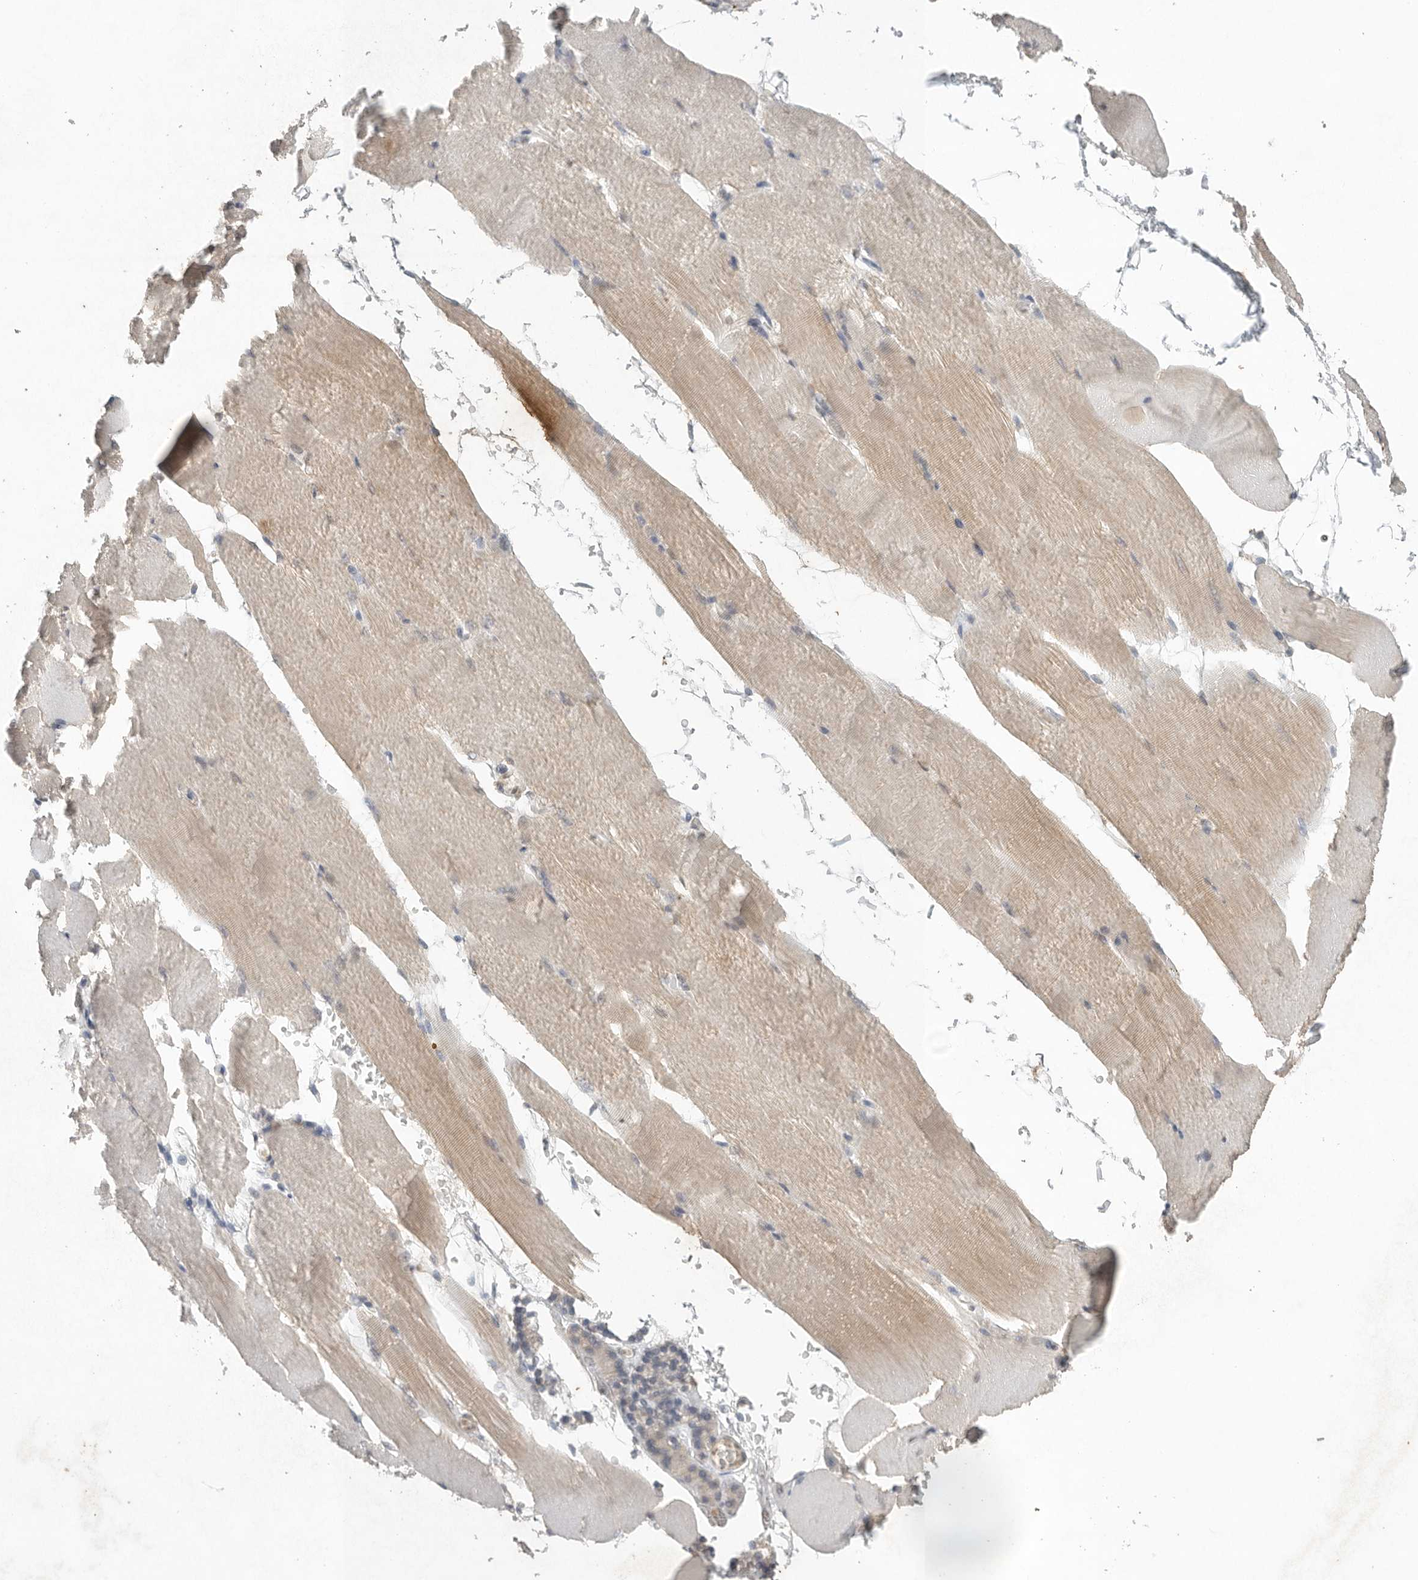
{"staining": {"intensity": "weak", "quantity": "25%-75%", "location": "cytoplasmic/membranous"}, "tissue": "skeletal muscle", "cell_type": "Myocytes", "image_type": "normal", "snomed": [{"axis": "morphology", "description": "Normal tissue, NOS"}, {"axis": "topography", "description": "Skeletal muscle"}, {"axis": "topography", "description": "Parathyroid gland"}], "caption": "Myocytes reveal weak cytoplasmic/membranous positivity in about 25%-75% of cells in normal skeletal muscle. (brown staining indicates protein expression, while blue staining denotes nuclei).", "gene": "KLK5", "patient": {"sex": "female", "age": 37}}